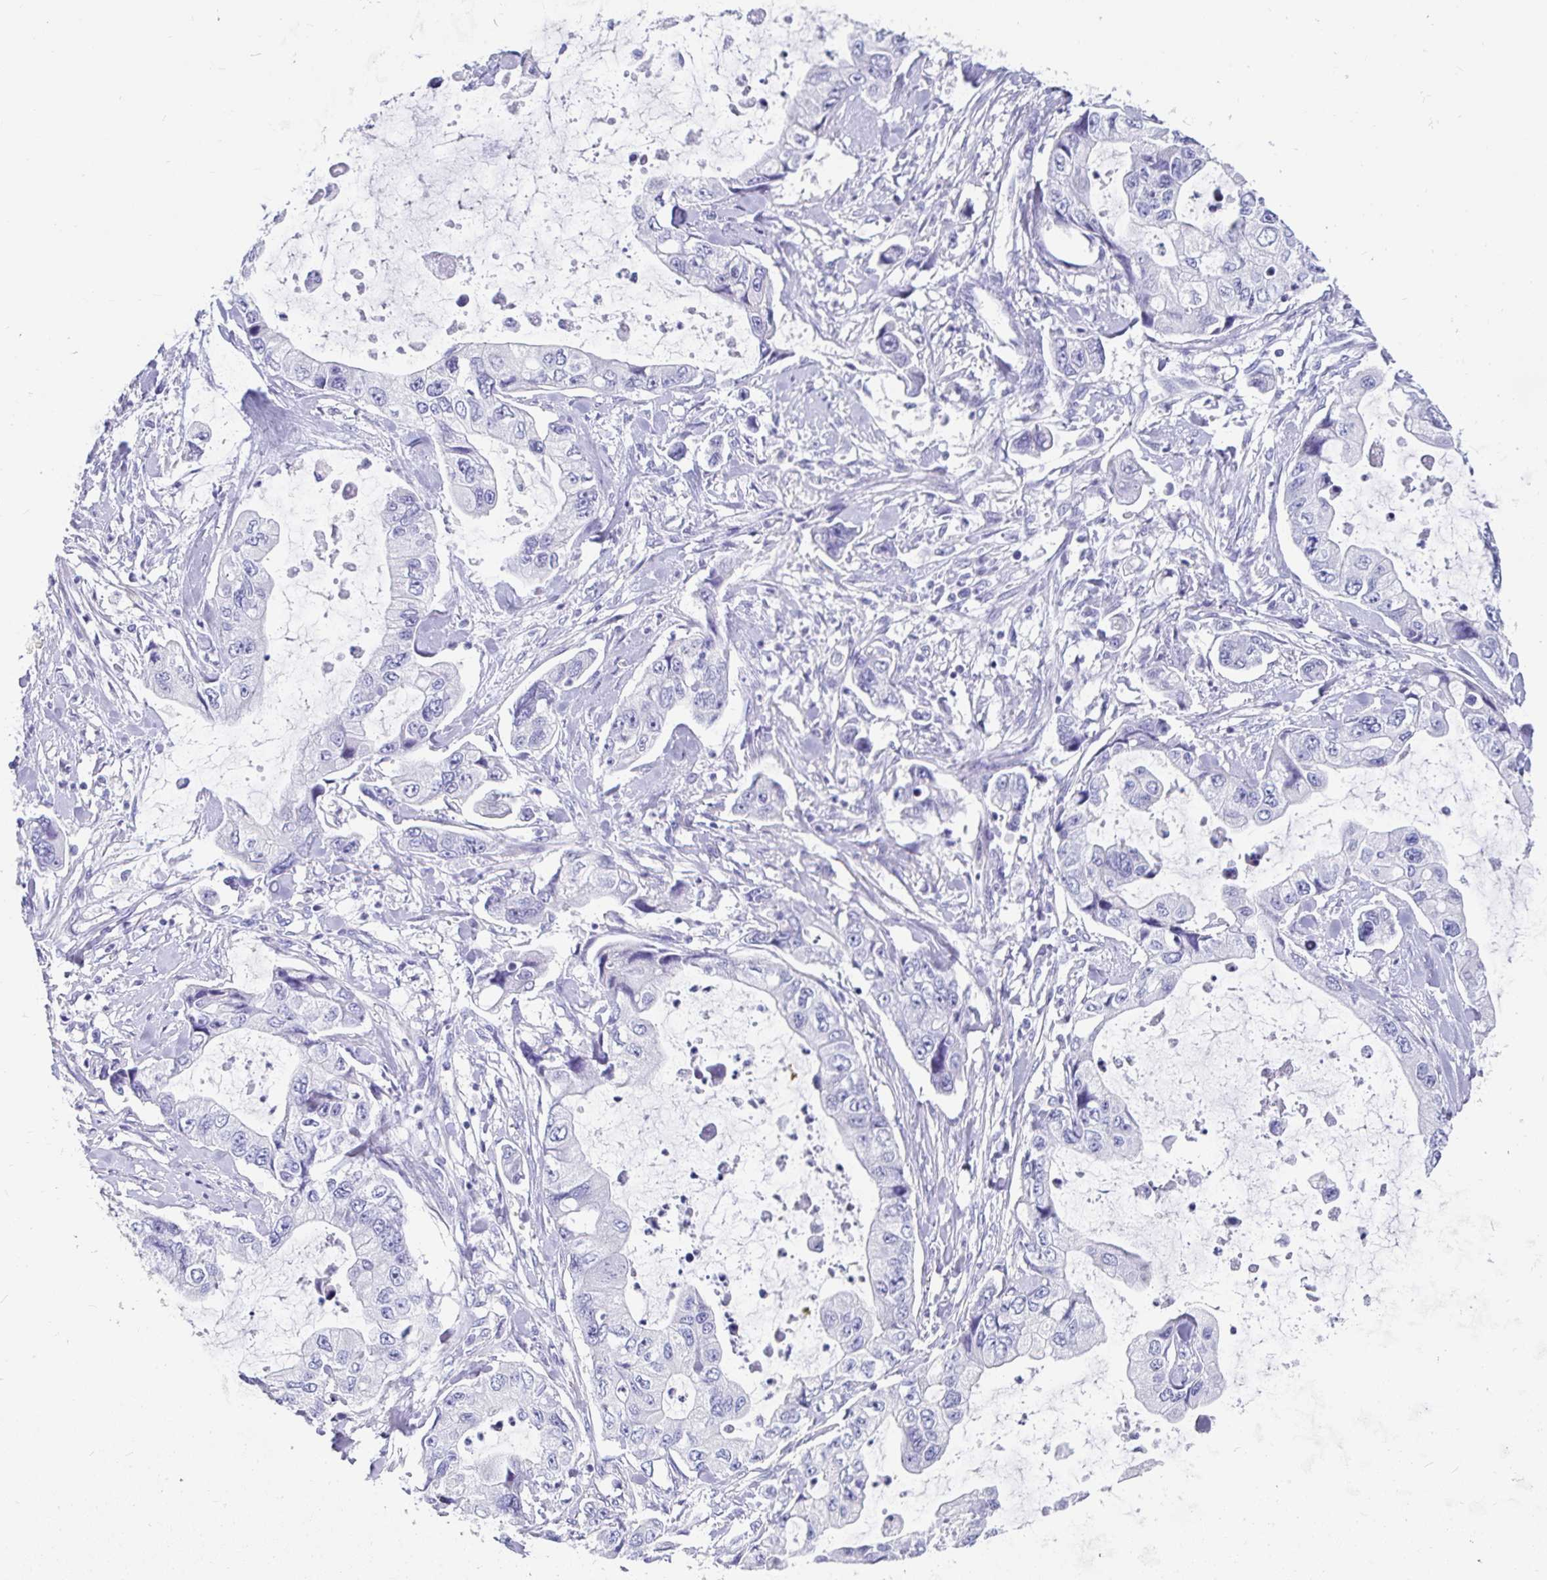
{"staining": {"intensity": "negative", "quantity": "none", "location": "none"}, "tissue": "stomach cancer", "cell_type": "Tumor cells", "image_type": "cancer", "snomed": [{"axis": "morphology", "description": "Adenocarcinoma, NOS"}, {"axis": "topography", "description": "Pancreas"}, {"axis": "topography", "description": "Stomach, upper"}, {"axis": "topography", "description": "Stomach"}], "caption": "A high-resolution micrograph shows IHC staining of stomach adenocarcinoma, which shows no significant positivity in tumor cells. Brightfield microscopy of immunohistochemistry stained with DAB (brown) and hematoxylin (blue), captured at high magnification.", "gene": "ZPBP2", "patient": {"sex": "male", "age": 77}}